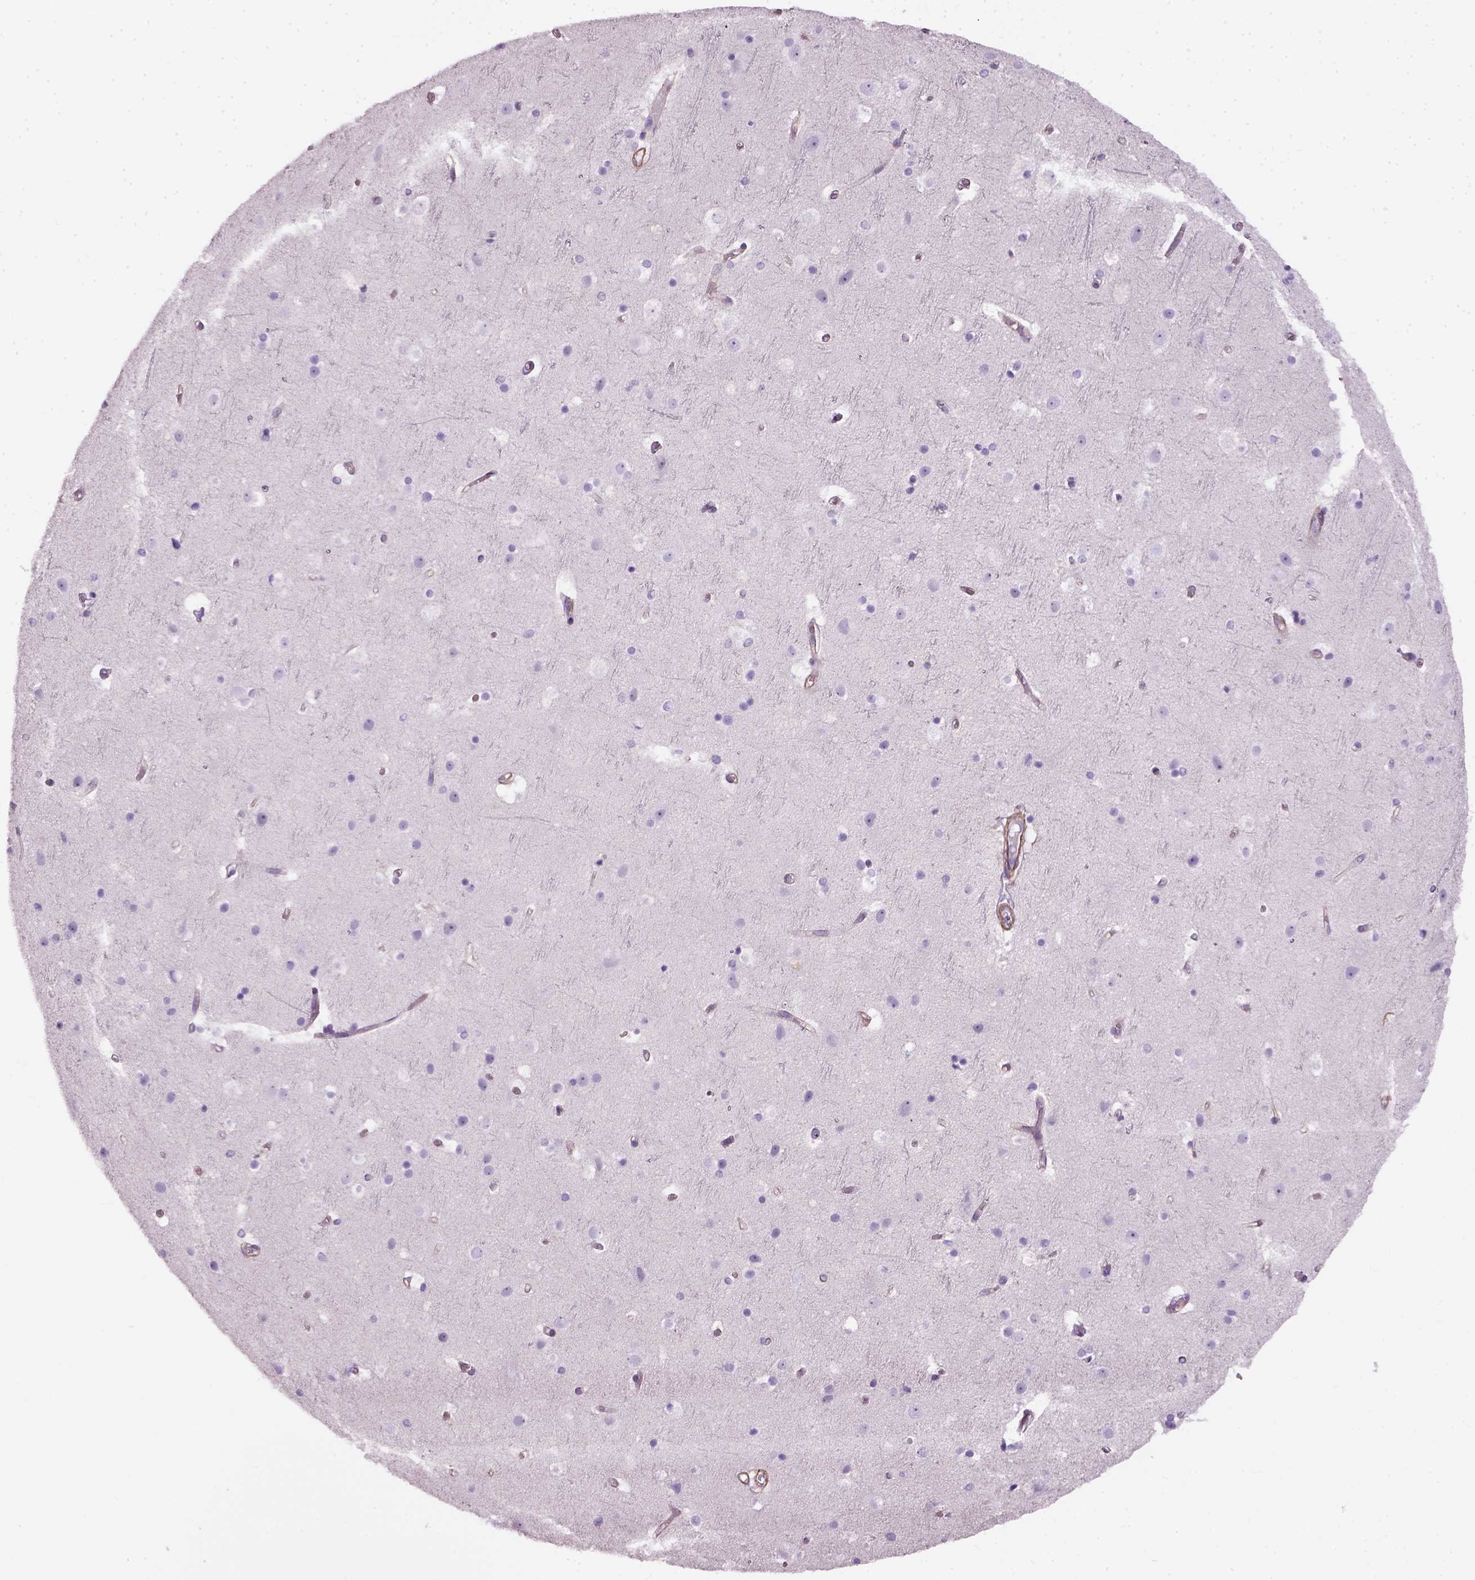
{"staining": {"intensity": "weak", "quantity": ">75%", "location": "cytoplasmic/membranous"}, "tissue": "cerebral cortex", "cell_type": "Endothelial cells", "image_type": "normal", "snomed": [{"axis": "morphology", "description": "Normal tissue, NOS"}, {"axis": "topography", "description": "Cerebral cortex"}], "caption": "Immunohistochemical staining of benign cerebral cortex shows low levels of weak cytoplasmic/membranous positivity in about >75% of endothelial cells.", "gene": "FAM161A", "patient": {"sex": "female", "age": 52}}